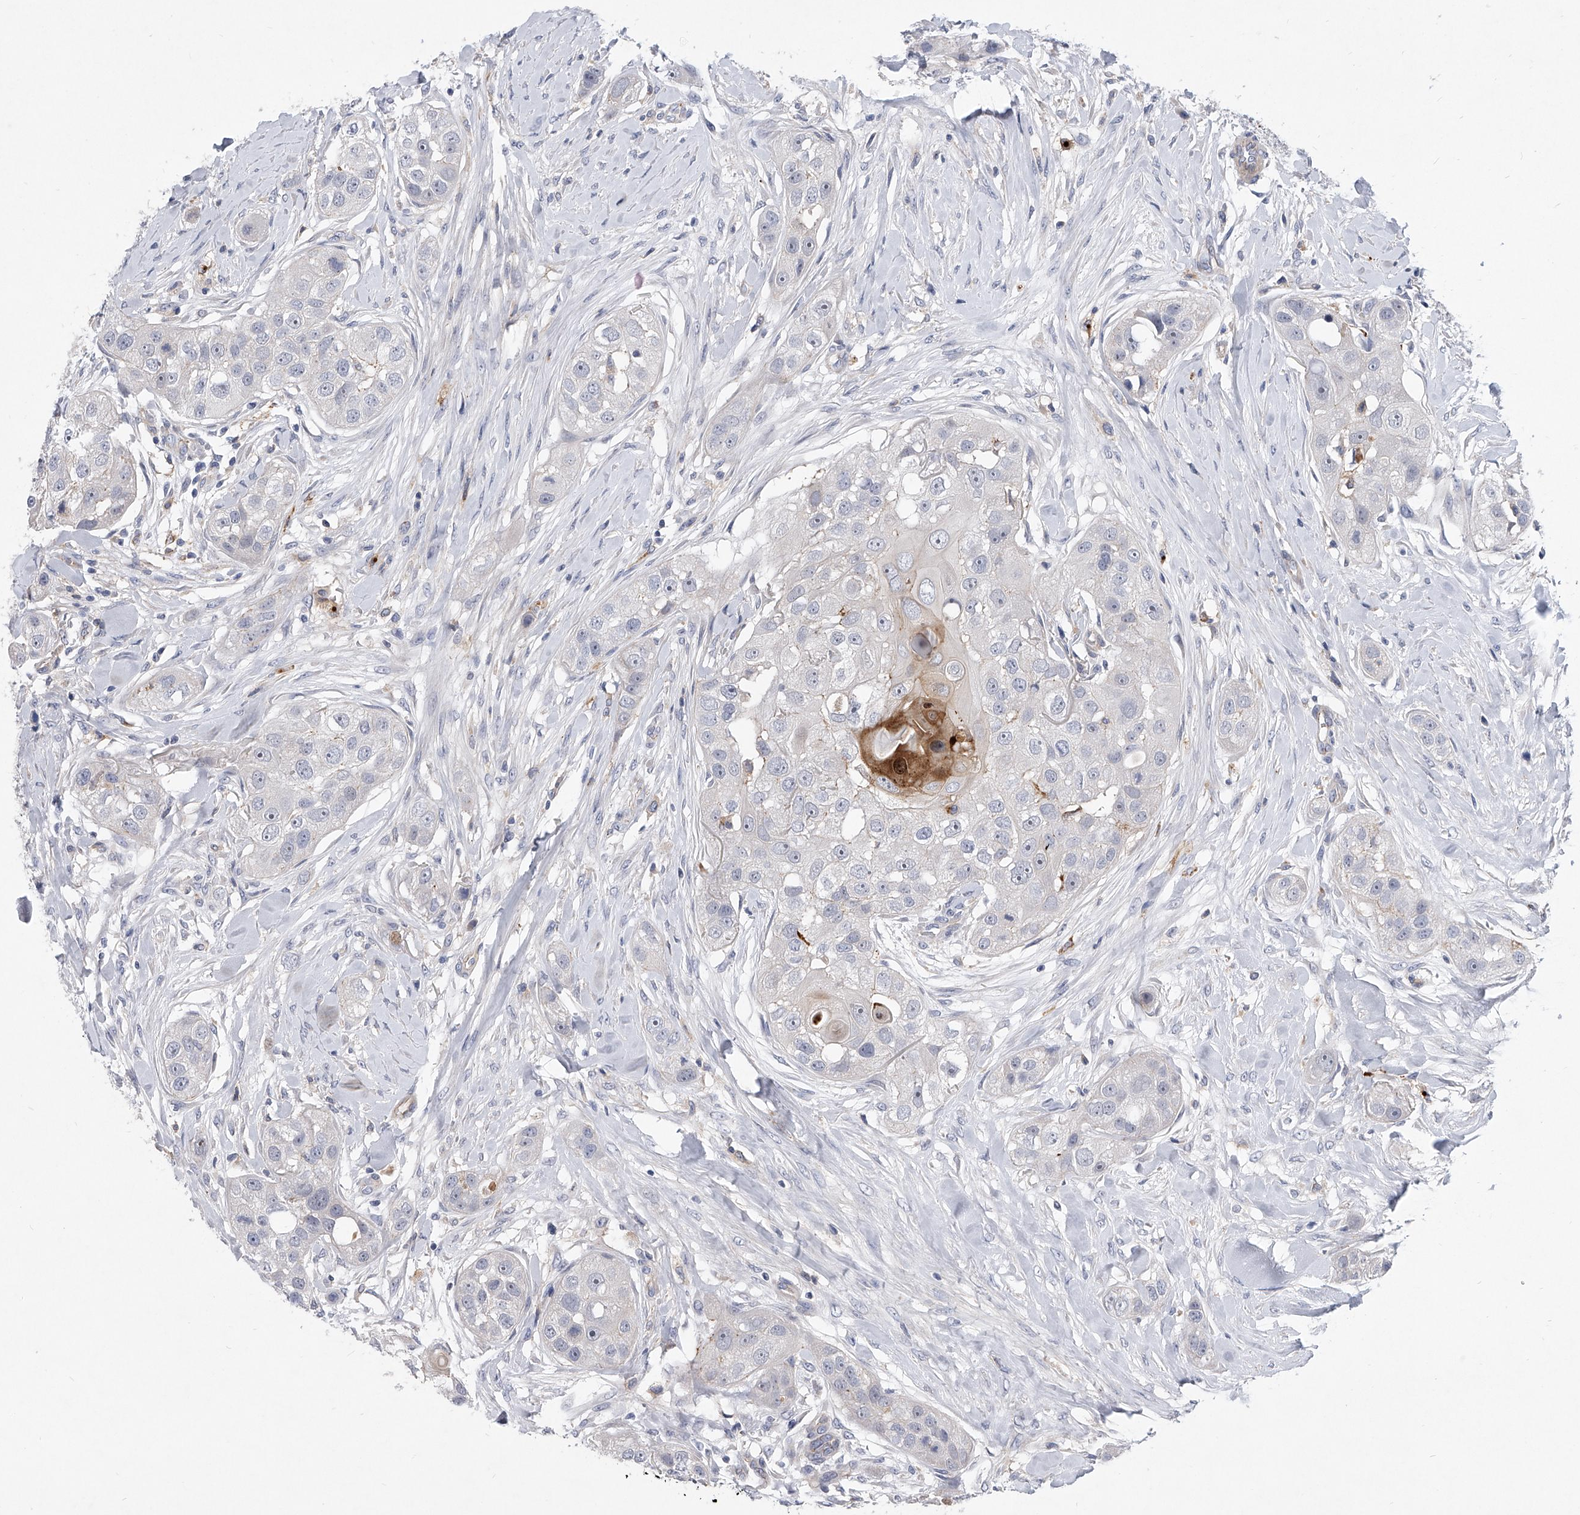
{"staining": {"intensity": "moderate", "quantity": "<25%", "location": "cytoplasmic/membranous,nuclear"}, "tissue": "head and neck cancer", "cell_type": "Tumor cells", "image_type": "cancer", "snomed": [{"axis": "morphology", "description": "Normal tissue, NOS"}, {"axis": "morphology", "description": "Squamous cell carcinoma, NOS"}, {"axis": "topography", "description": "Skeletal muscle"}, {"axis": "topography", "description": "Head-Neck"}], "caption": "Protein expression analysis of human head and neck squamous cell carcinoma reveals moderate cytoplasmic/membranous and nuclear positivity in approximately <25% of tumor cells. Immunohistochemistry stains the protein of interest in brown and the nuclei are stained blue.", "gene": "MINDY4", "patient": {"sex": "male", "age": 51}}